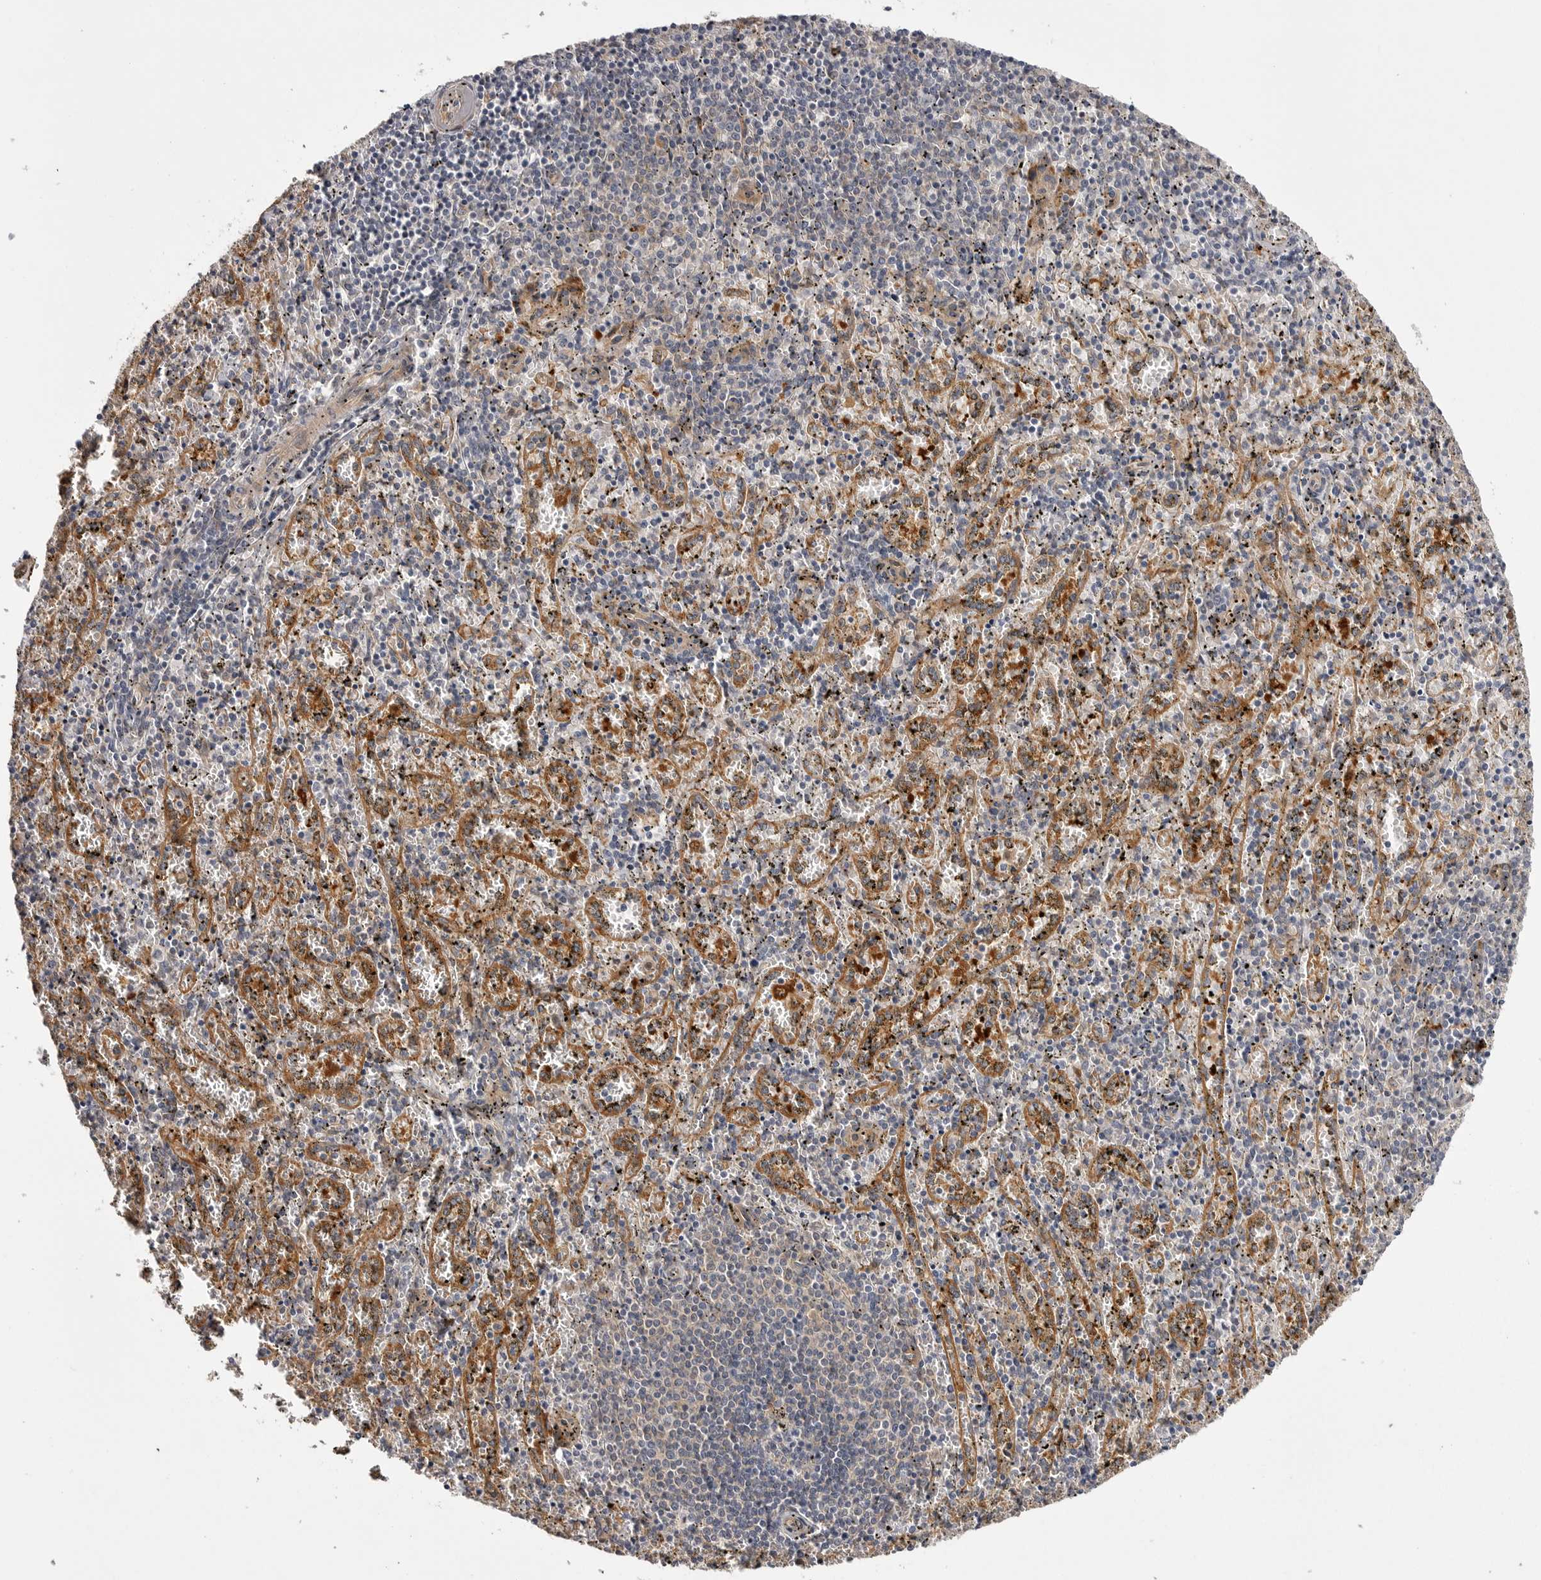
{"staining": {"intensity": "negative", "quantity": "none", "location": "none"}, "tissue": "spleen", "cell_type": "Cells in red pulp", "image_type": "normal", "snomed": [{"axis": "morphology", "description": "Normal tissue, NOS"}, {"axis": "topography", "description": "Spleen"}], "caption": "DAB immunohistochemical staining of benign human spleen displays no significant staining in cells in red pulp. Nuclei are stained in blue.", "gene": "OSBPL9", "patient": {"sex": "male", "age": 11}}